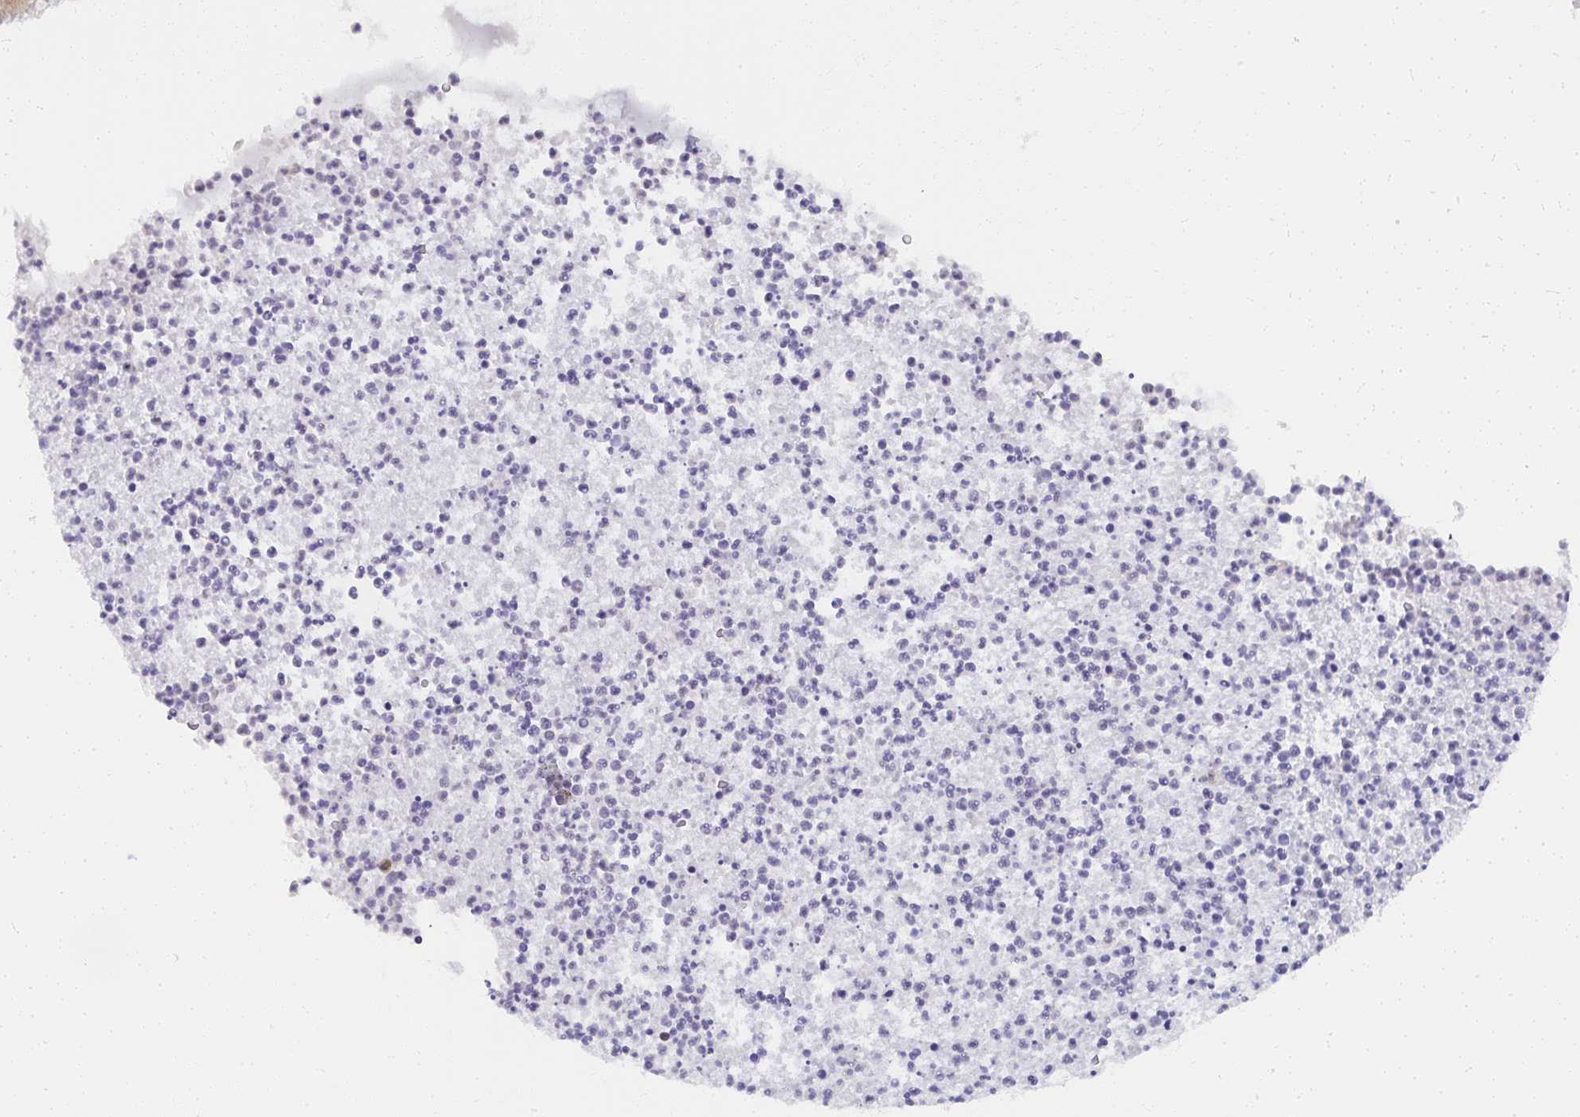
{"staining": {"intensity": "moderate", "quantity": ">75%", "location": "cytoplasmic/membranous,nuclear"}, "tissue": "bronchus", "cell_type": "Respiratory epithelial cells", "image_type": "normal", "snomed": [{"axis": "morphology", "description": "Normal tissue, NOS"}, {"axis": "topography", "description": "Cartilage tissue"}, {"axis": "topography", "description": "Bronchus"}], "caption": "Unremarkable bronchus was stained to show a protein in brown. There is medium levels of moderate cytoplasmic/membranous,nuclear staining in approximately >75% of respiratory epithelial cells. (DAB (3,3'-diaminobenzidine) = brown stain, brightfield microscopy at high magnification).", "gene": "SYNCRIP", "patient": {"sex": "male", "age": 56}}